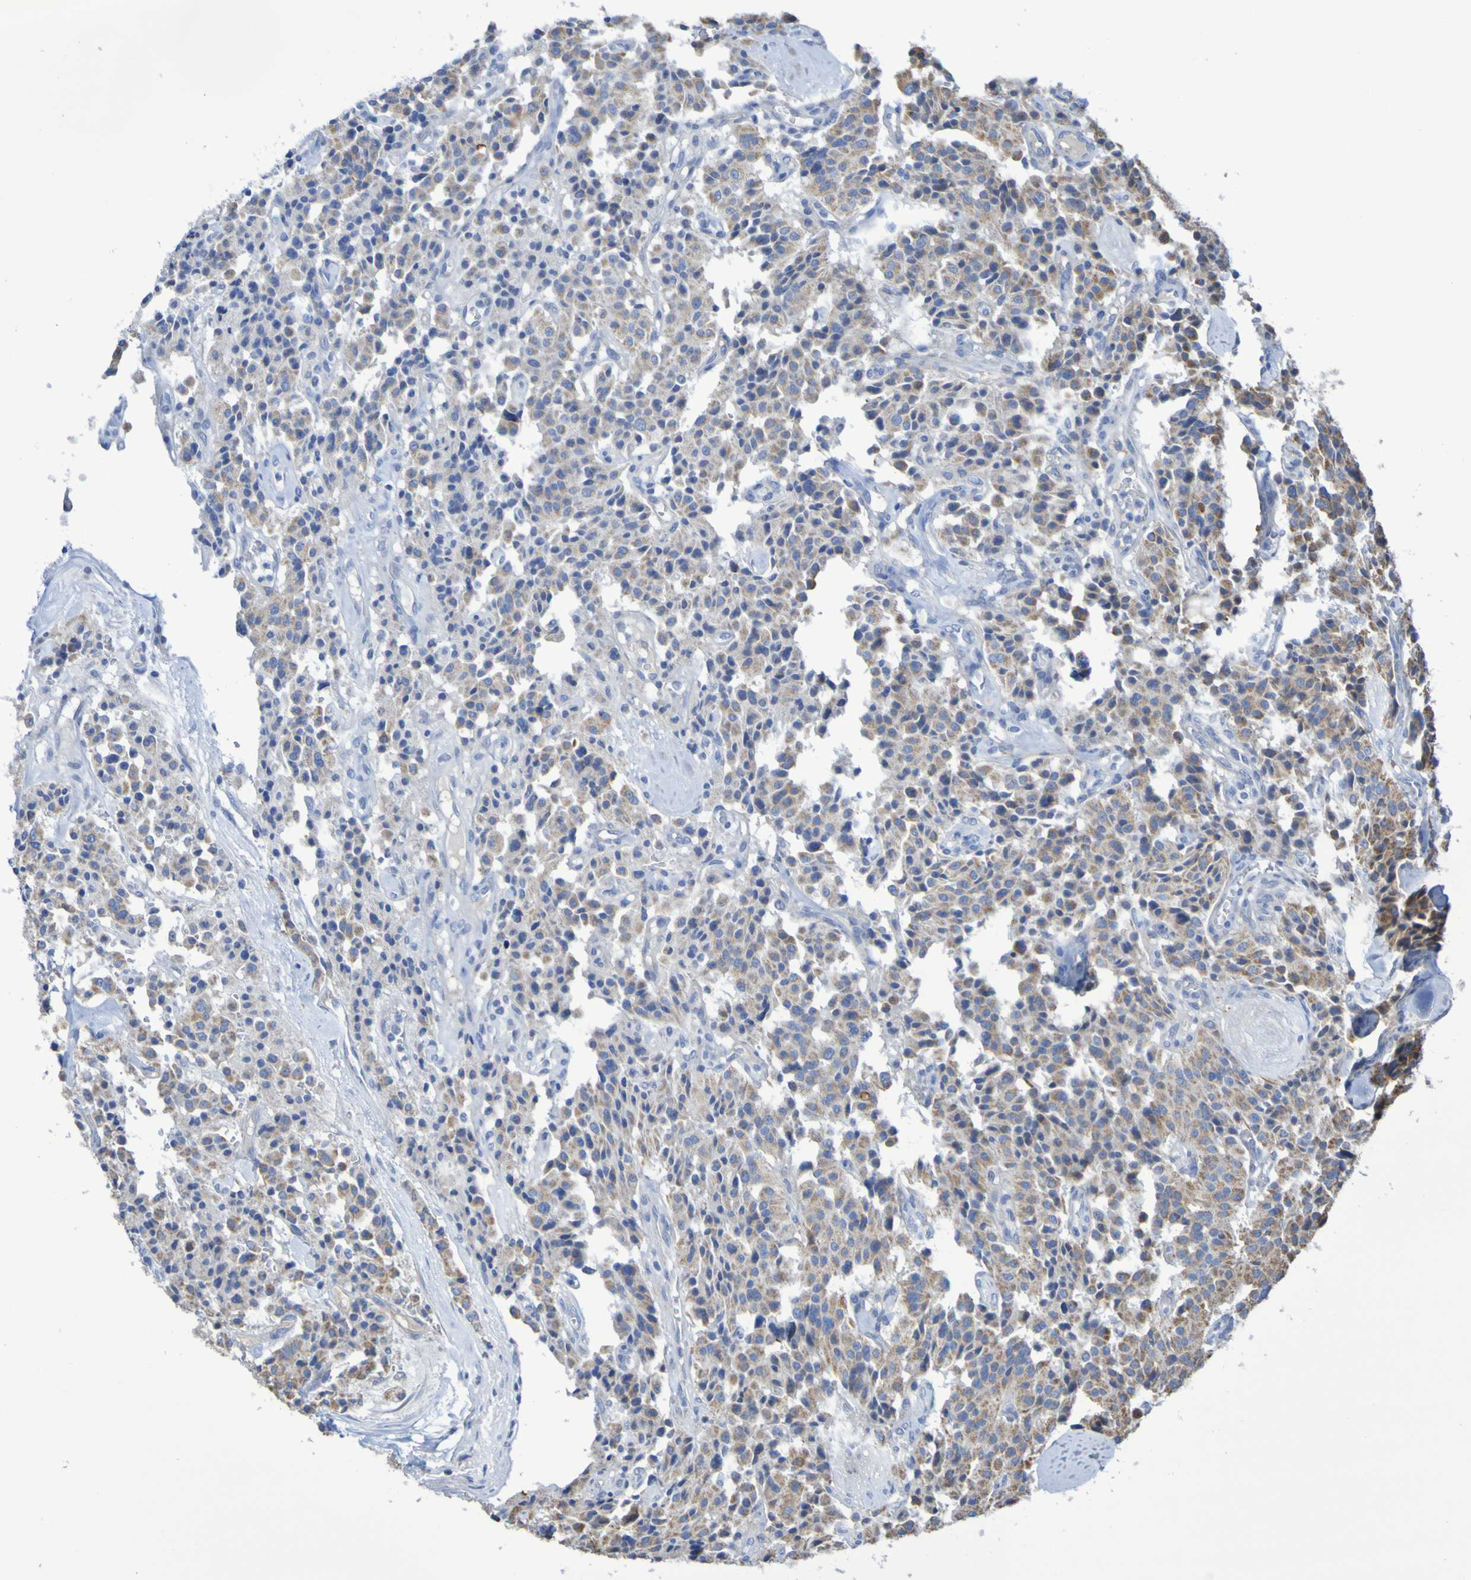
{"staining": {"intensity": "moderate", "quantity": "25%-75%", "location": "cytoplasmic/membranous"}, "tissue": "carcinoid", "cell_type": "Tumor cells", "image_type": "cancer", "snomed": [{"axis": "morphology", "description": "Carcinoid, malignant, NOS"}, {"axis": "topography", "description": "Lung"}], "caption": "This image displays IHC staining of human carcinoid, with medium moderate cytoplasmic/membranous staining in about 25%-75% of tumor cells.", "gene": "CNTN2", "patient": {"sex": "male", "age": 30}}